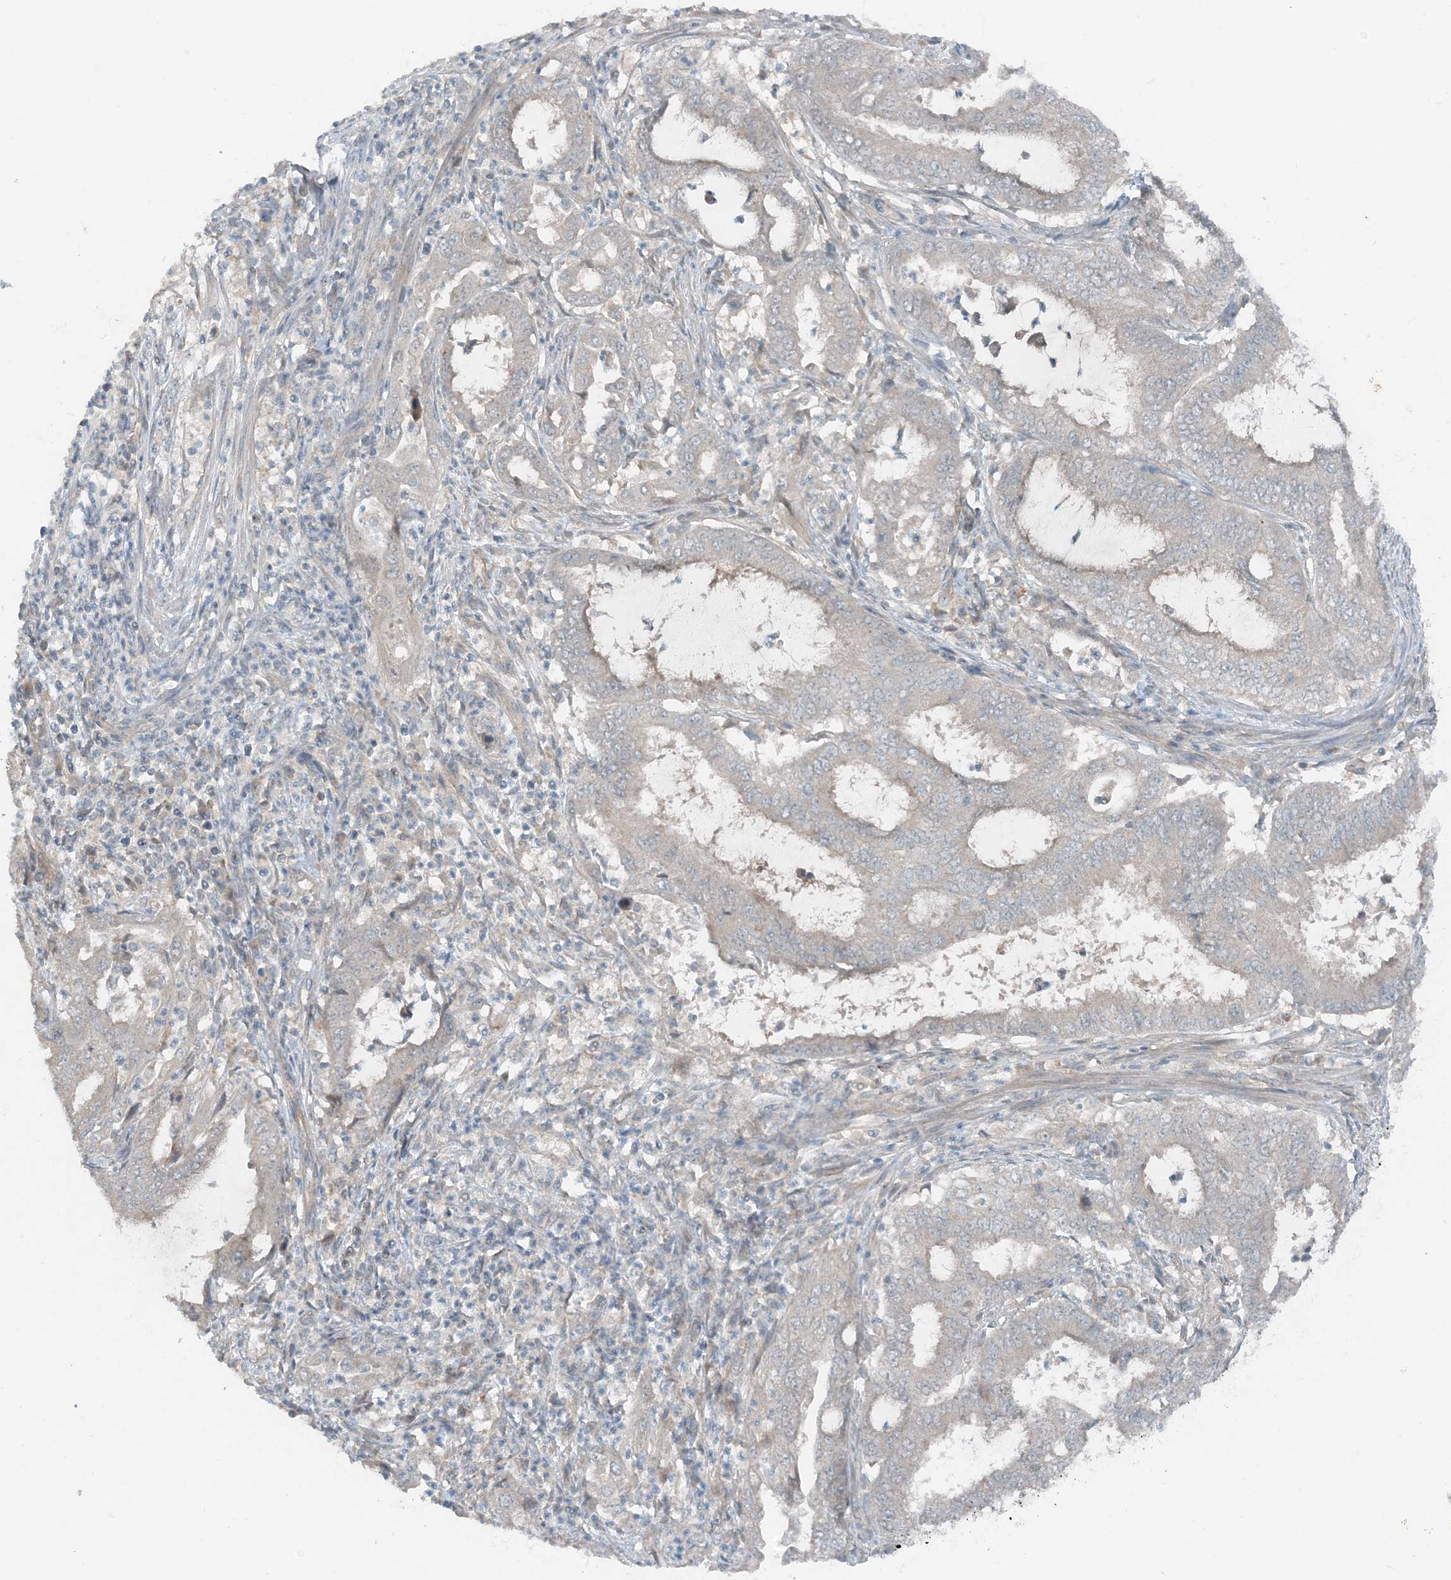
{"staining": {"intensity": "weak", "quantity": "<25%", "location": "cytoplasmic/membranous"}, "tissue": "endometrial cancer", "cell_type": "Tumor cells", "image_type": "cancer", "snomed": [{"axis": "morphology", "description": "Adenocarcinoma, NOS"}, {"axis": "topography", "description": "Endometrium"}], "caption": "This is an immunohistochemistry (IHC) photomicrograph of endometrial cancer. There is no staining in tumor cells.", "gene": "MITD1", "patient": {"sex": "female", "age": 51}}